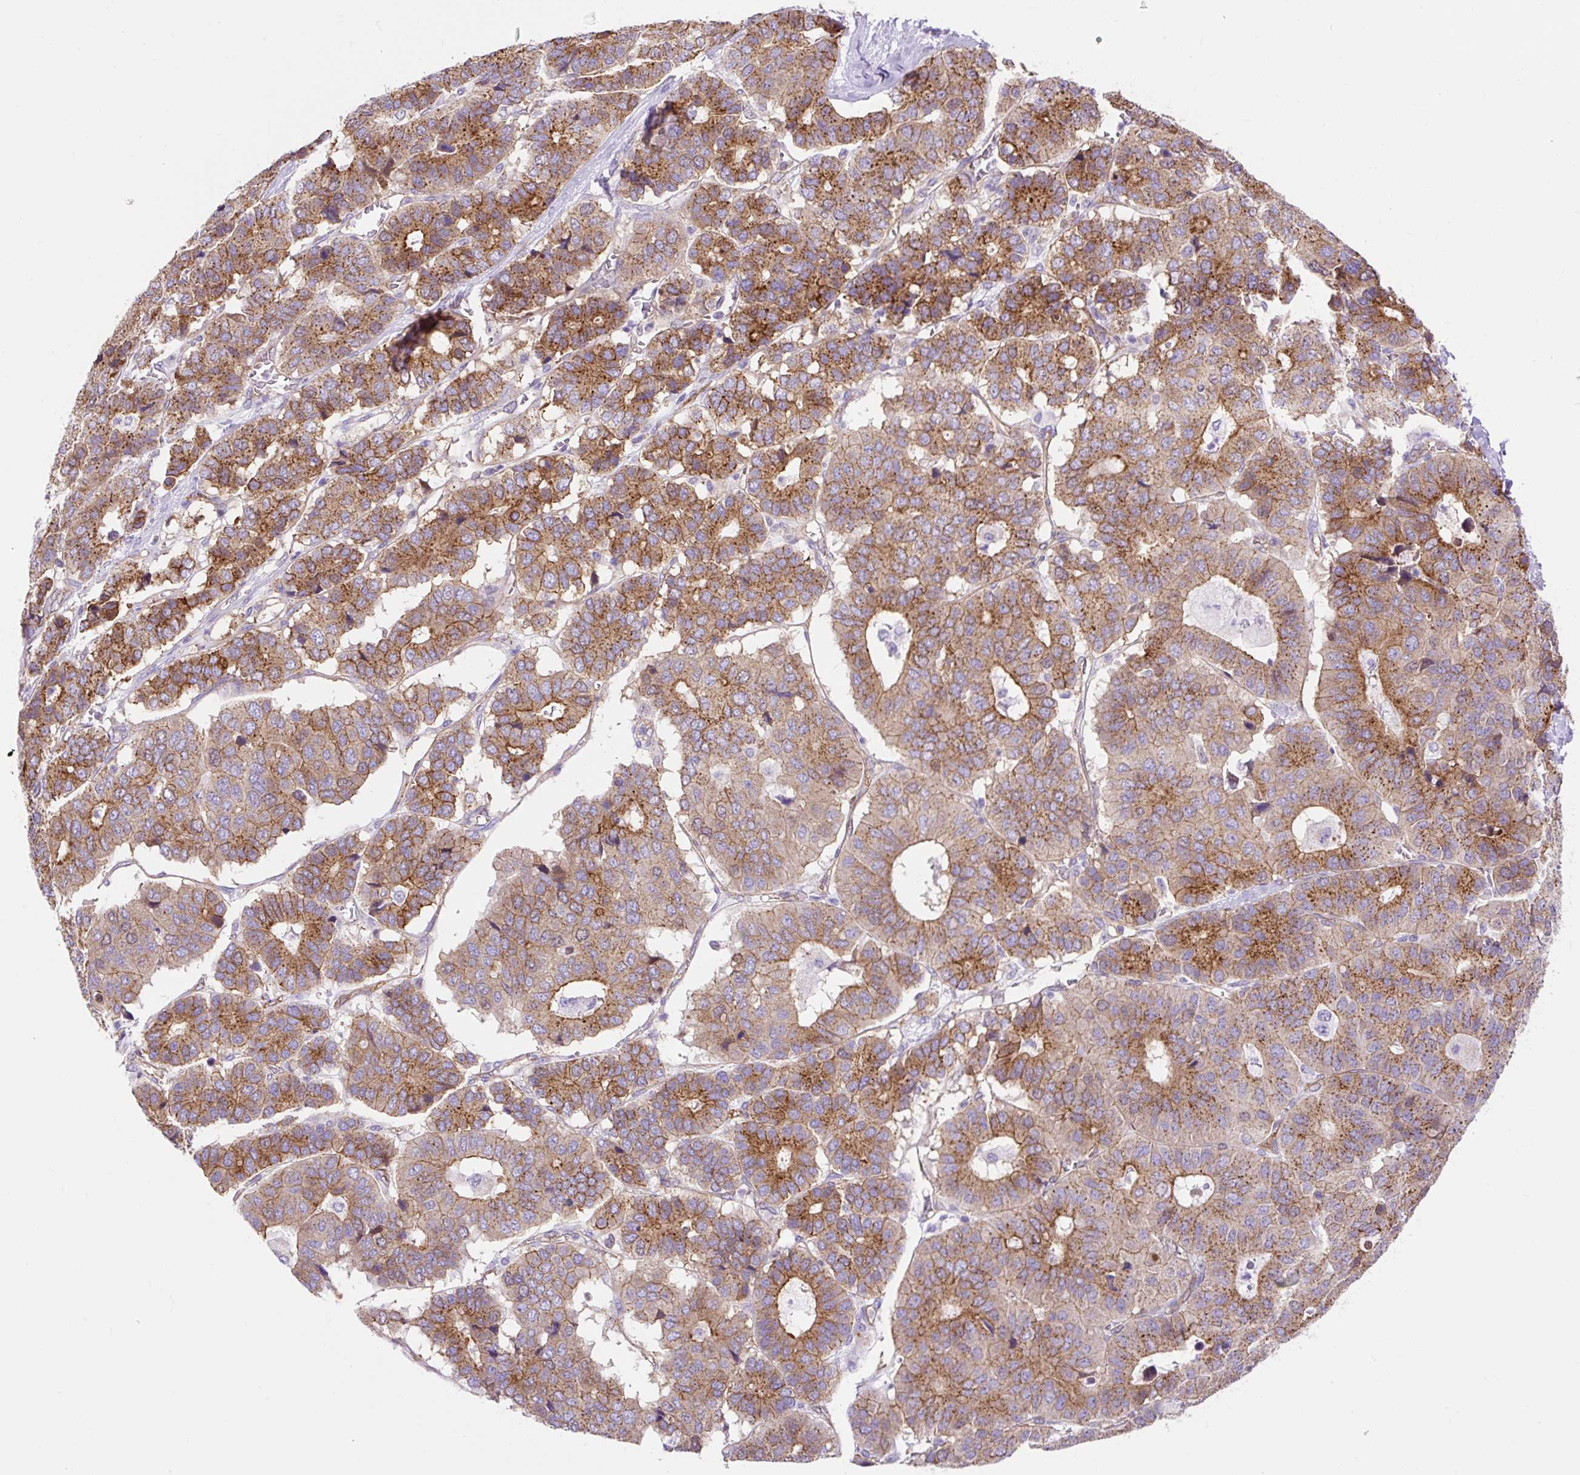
{"staining": {"intensity": "strong", "quantity": ">75%", "location": "cytoplasmic/membranous"}, "tissue": "pancreatic cancer", "cell_type": "Tumor cells", "image_type": "cancer", "snomed": [{"axis": "morphology", "description": "Adenocarcinoma, NOS"}, {"axis": "topography", "description": "Pancreas"}], "caption": "An immunohistochemistry (IHC) image of tumor tissue is shown. Protein staining in brown labels strong cytoplasmic/membranous positivity in pancreatic cancer within tumor cells.", "gene": "HIP1R", "patient": {"sex": "male", "age": 50}}